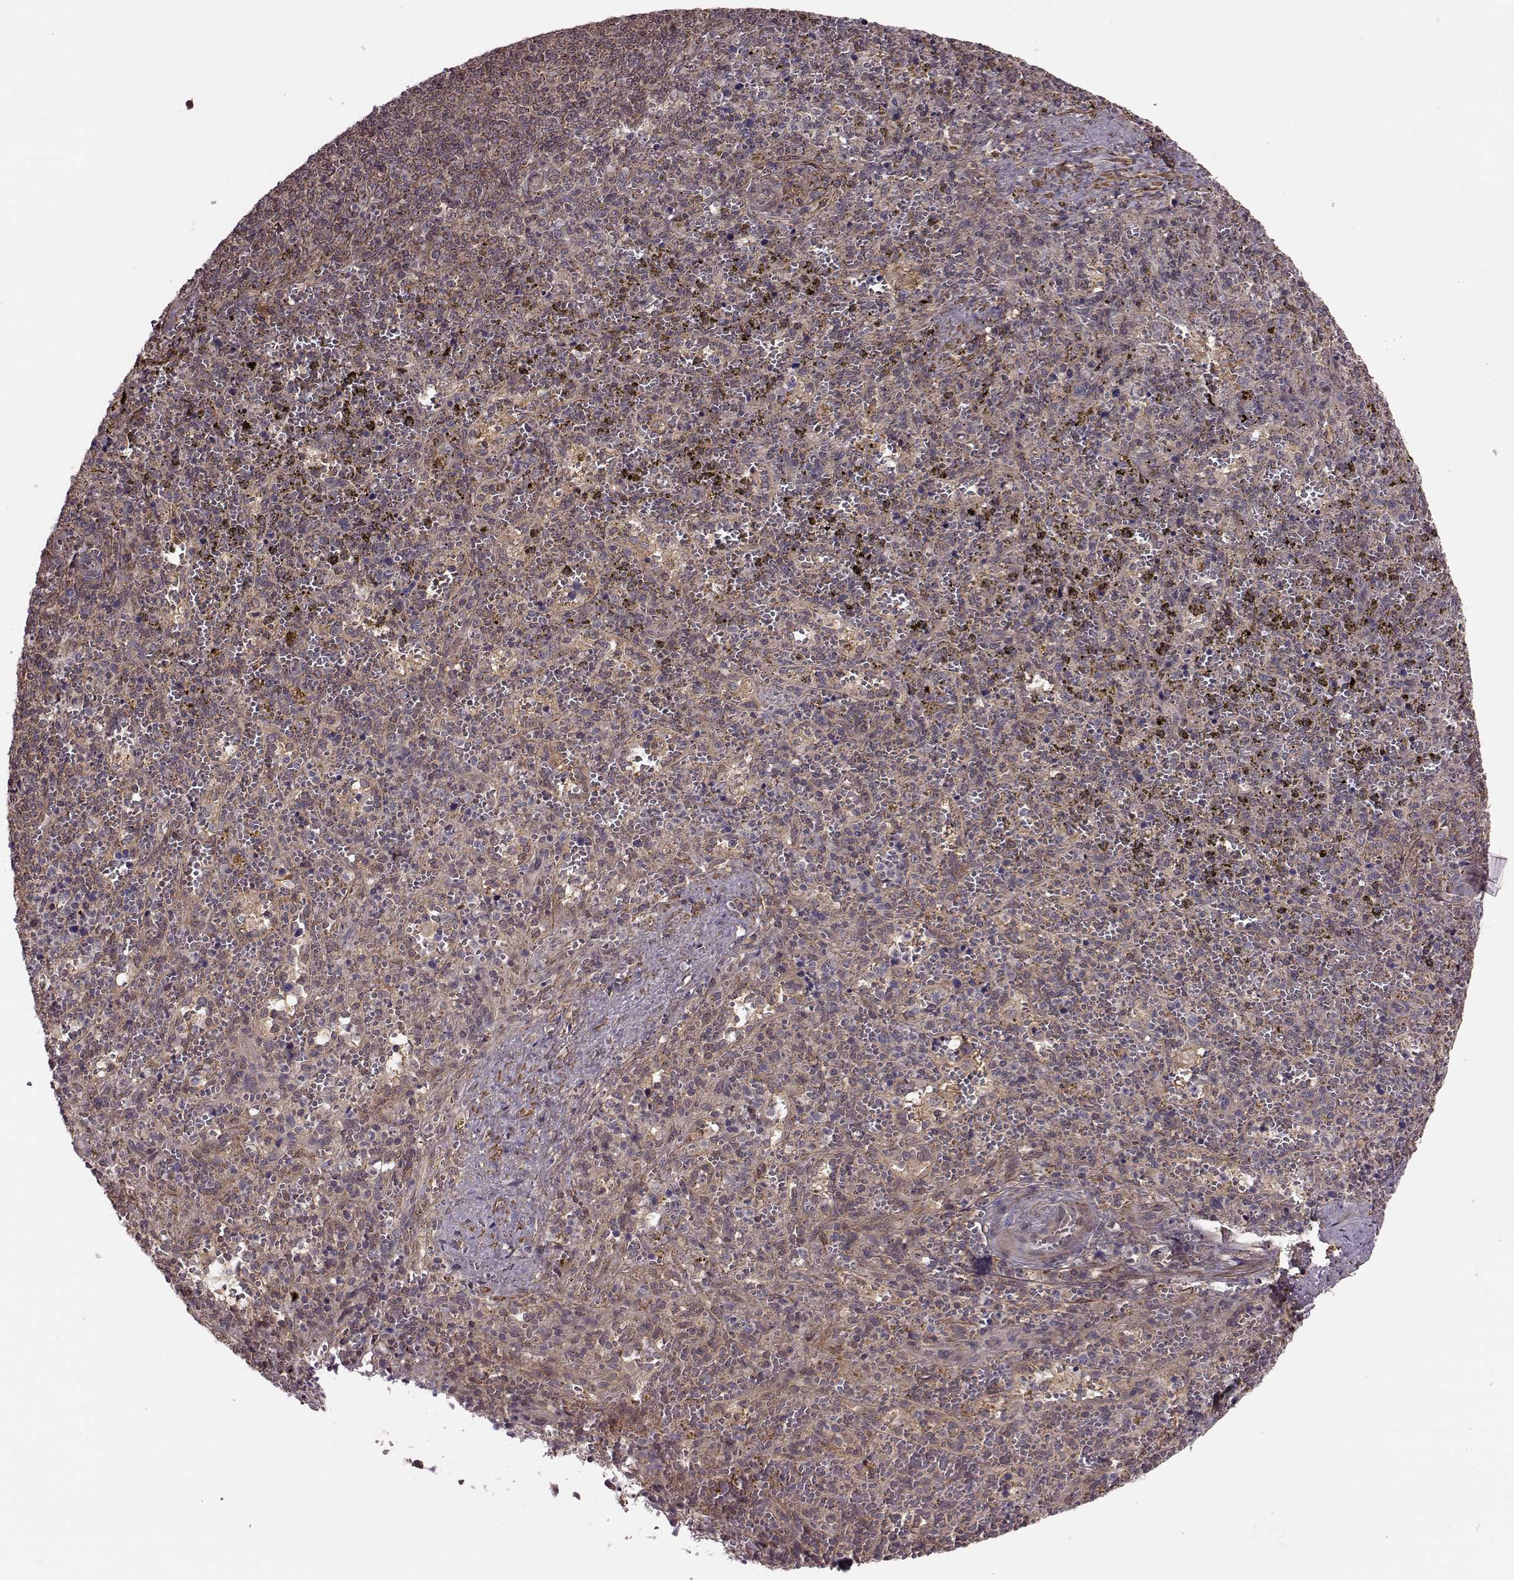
{"staining": {"intensity": "moderate", "quantity": "25%-75%", "location": "cytoplasmic/membranous"}, "tissue": "spleen", "cell_type": "Cells in red pulp", "image_type": "normal", "snomed": [{"axis": "morphology", "description": "Normal tissue, NOS"}, {"axis": "topography", "description": "Spleen"}], "caption": "Protein staining of unremarkable spleen exhibits moderate cytoplasmic/membranous staining in approximately 25%-75% of cells in red pulp.", "gene": "FNIP2", "patient": {"sex": "female", "age": 50}}